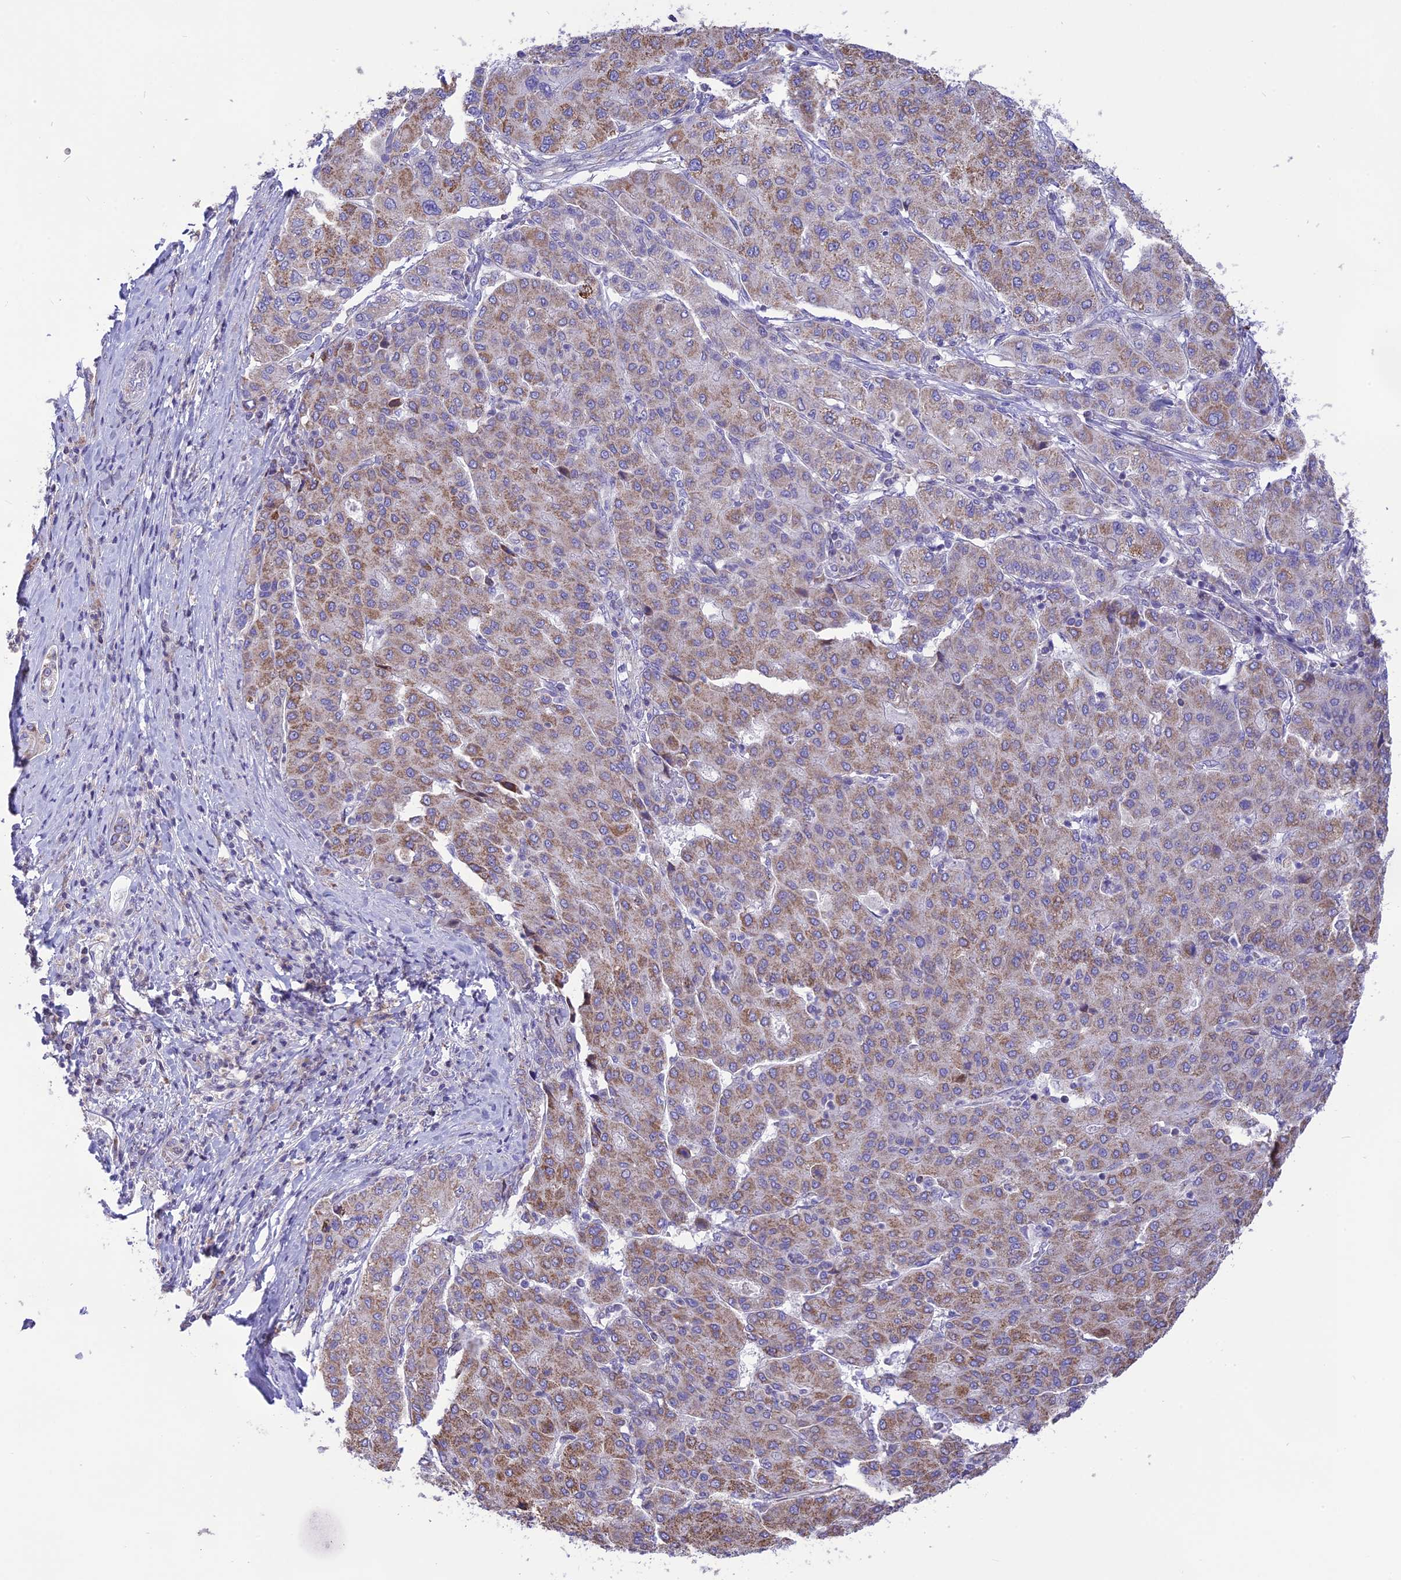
{"staining": {"intensity": "moderate", "quantity": "25%-75%", "location": "cytoplasmic/membranous"}, "tissue": "liver cancer", "cell_type": "Tumor cells", "image_type": "cancer", "snomed": [{"axis": "morphology", "description": "Carcinoma, Hepatocellular, NOS"}, {"axis": "topography", "description": "Liver"}], "caption": "Immunohistochemistry (IHC) (DAB) staining of human liver hepatocellular carcinoma reveals moderate cytoplasmic/membranous protein positivity in approximately 25%-75% of tumor cells.", "gene": "DOC2B", "patient": {"sex": "male", "age": 65}}